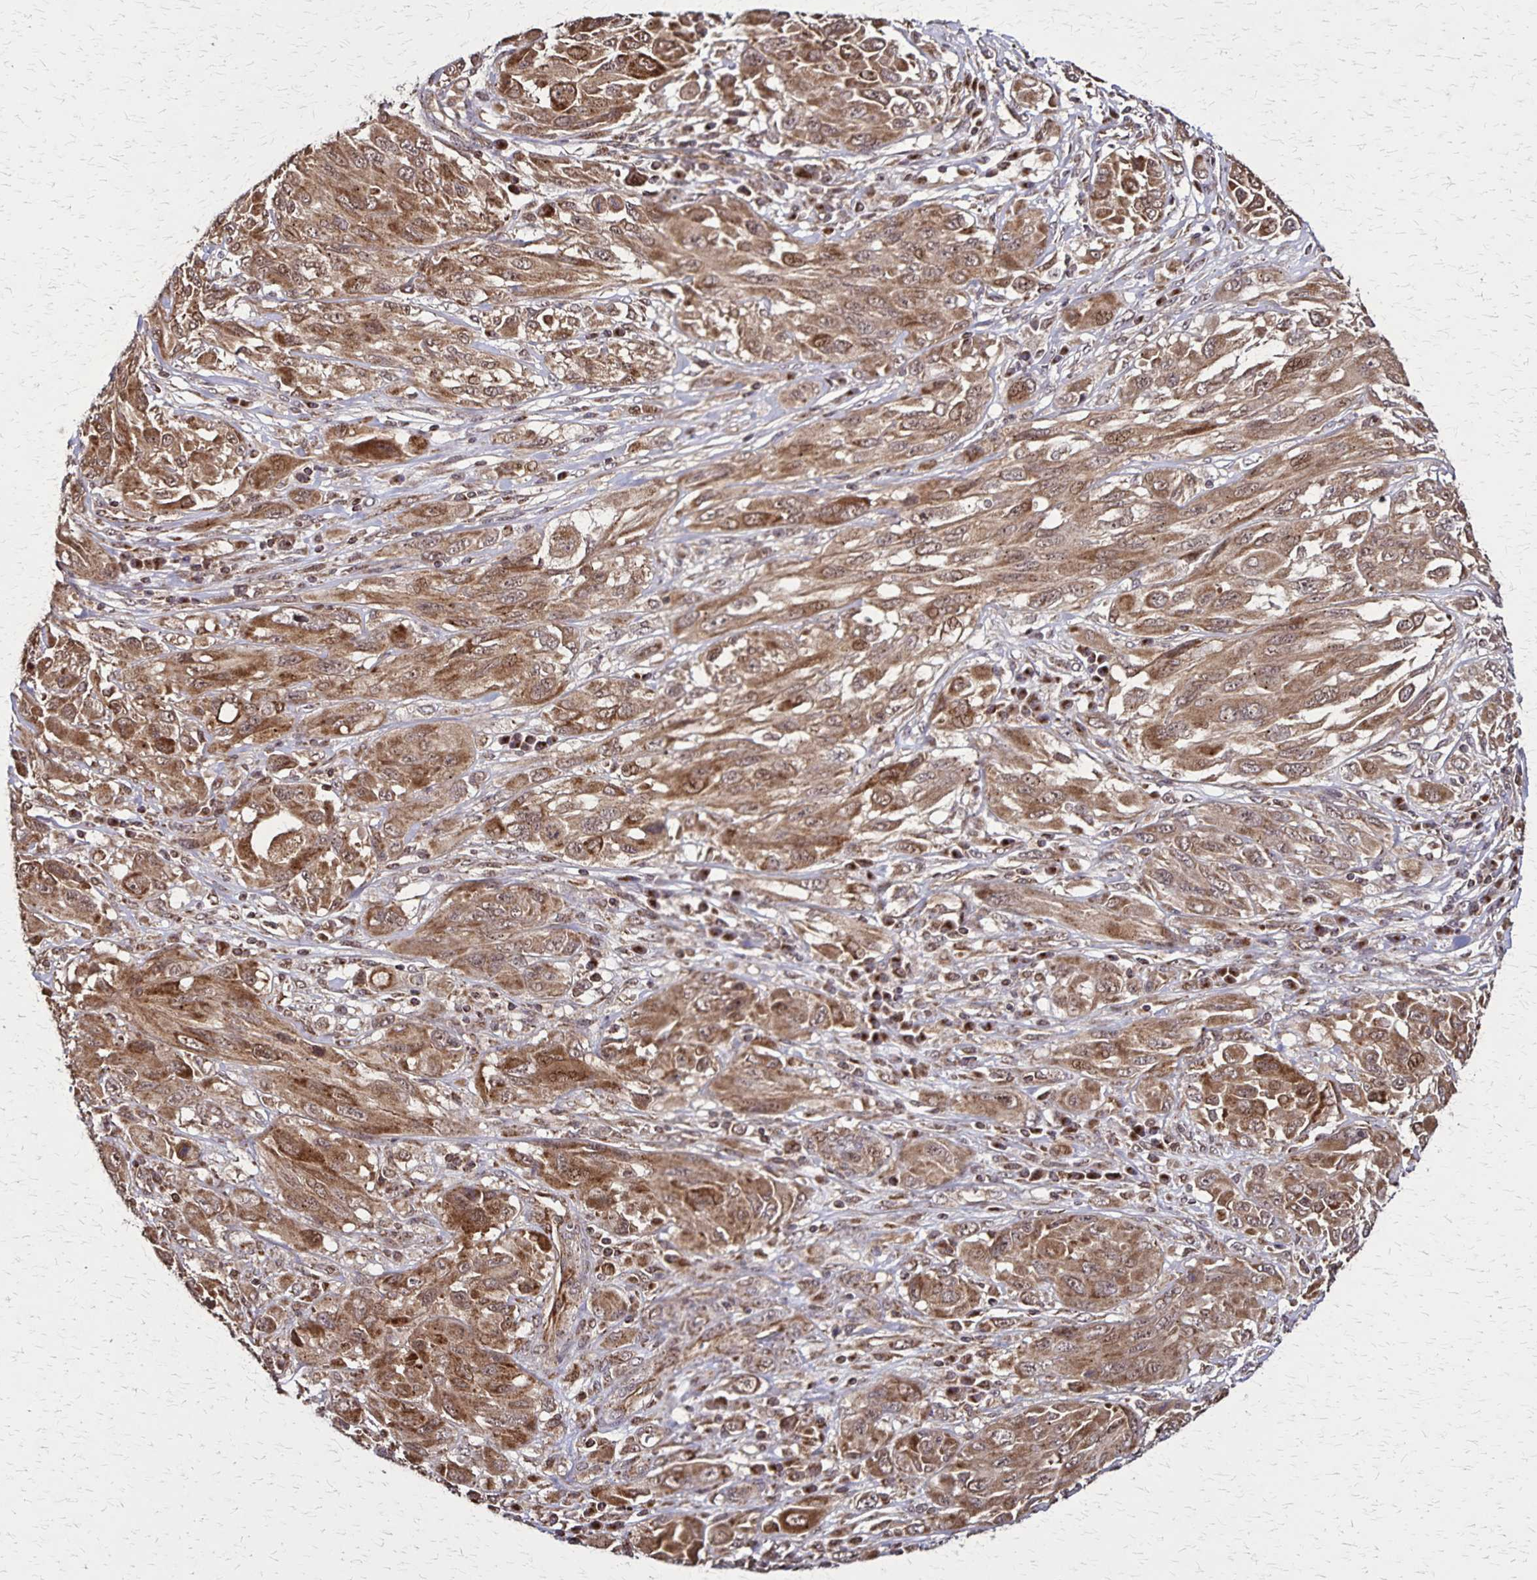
{"staining": {"intensity": "moderate", "quantity": ">75%", "location": "cytoplasmic/membranous,nuclear"}, "tissue": "melanoma", "cell_type": "Tumor cells", "image_type": "cancer", "snomed": [{"axis": "morphology", "description": "Malignant melanoma, NOS"}, {"axis": "topography", "description": "Skin"}], "caption": "A high-resolution image shows IHC staining of malignant melanoma, which exhibits moderate cytoplasmic/membranous and nuclear positivity in about >75% of tumor cells.", "gene": "NFS1", "patient": {"sex": "female", "age": 91}}